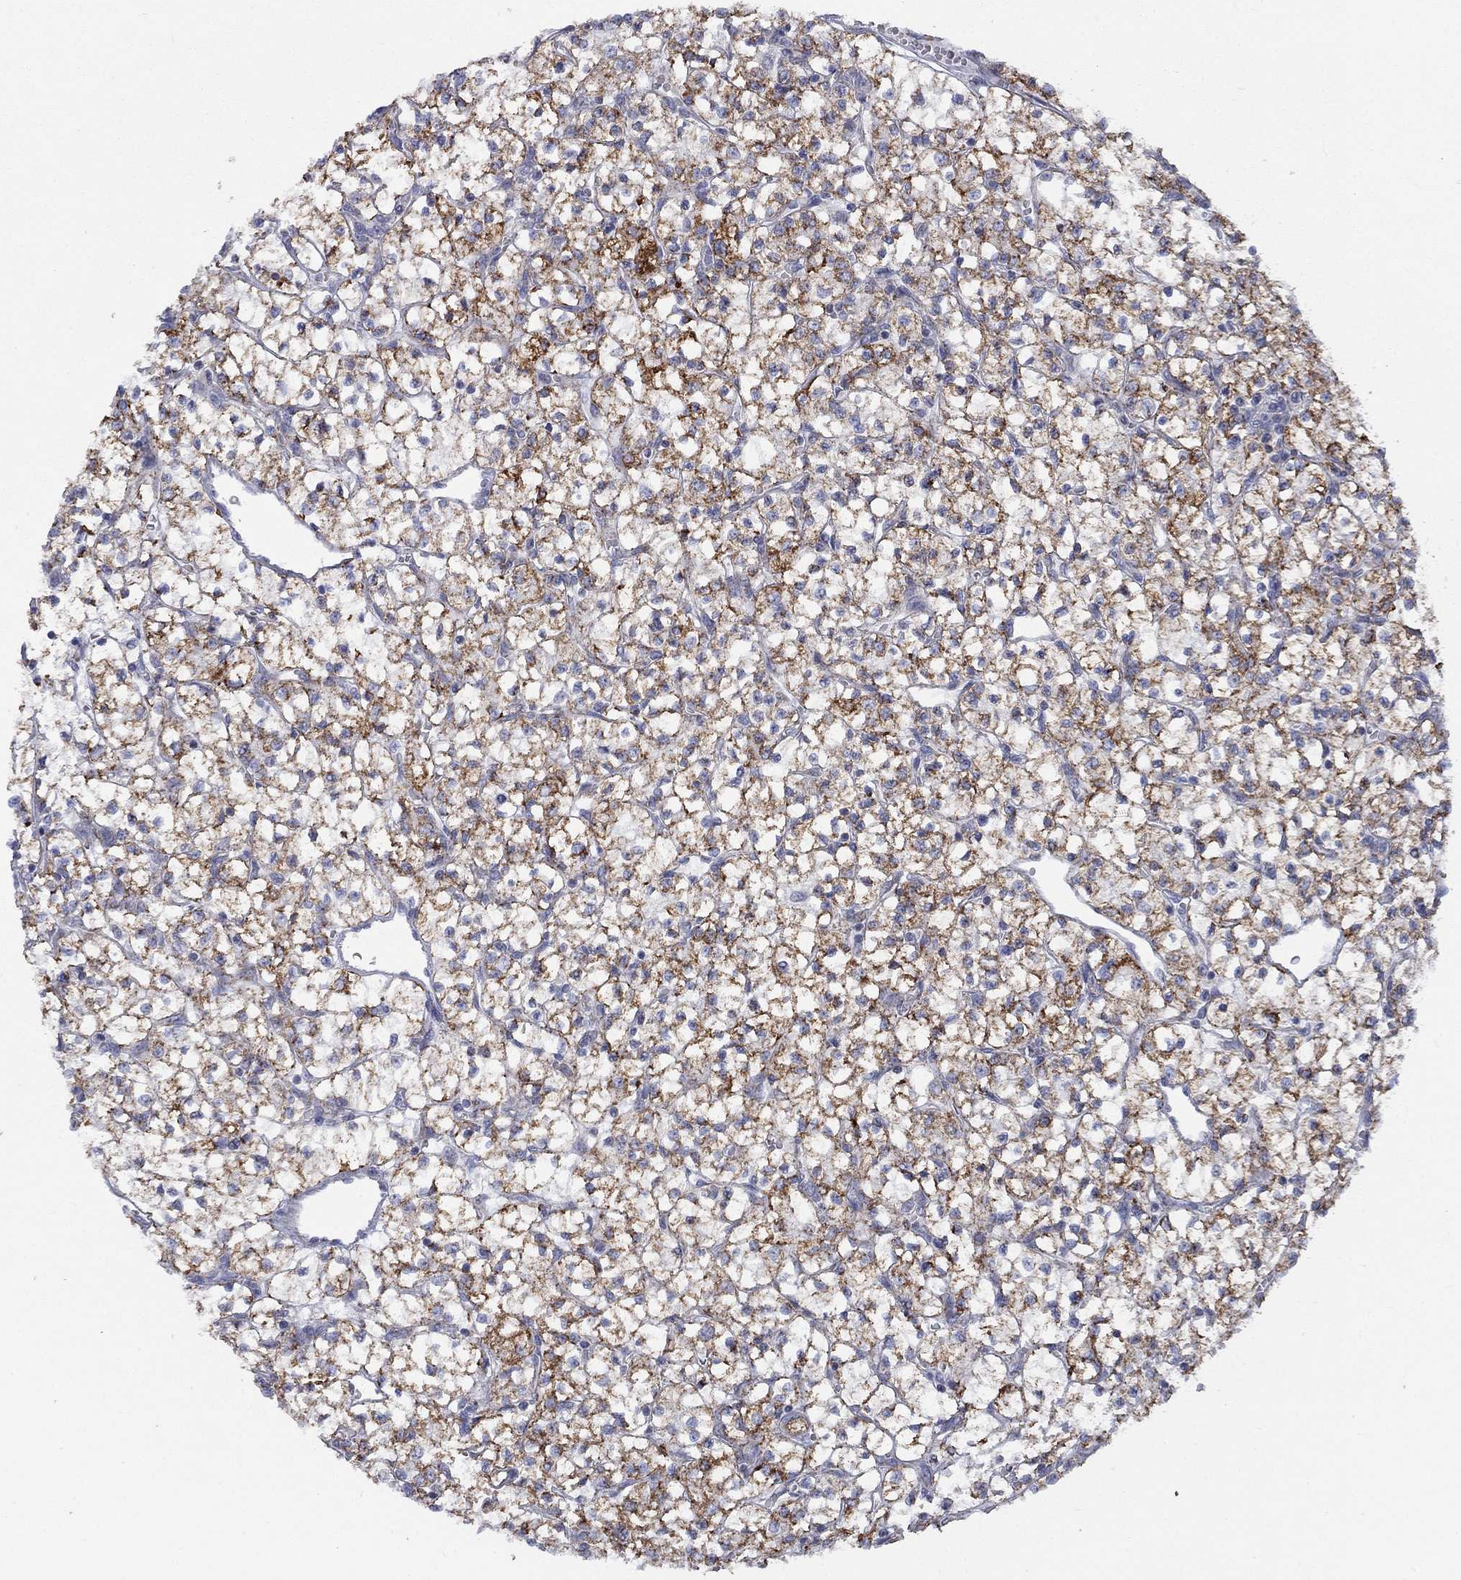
{"staining": {"intensity": "strong", "quantity": ">75%", "location": "cytoplasmic/membranous"}, "tissue": "renal cancer", "cell_type": "Tumor cells", "image_type": "cancer", "snomed": [{"axis": "morphology", "description": "Adenocarcinoma, NOS"}, {"axis": "topography", "description": "Kidney"}], "caption": "An immunohistochemistry (IHC) histopathology image of neoplastic tissue is shown. Protein staining in brown shows strong cytoplasmic/membranous positivity in adenocarcinoma (renal) within tumor cells. The protein of interest is shown in brown color, while the nuclei are stained blue.", "gene": "CISD1", "patient": {"sex": "female", "age": 64}}